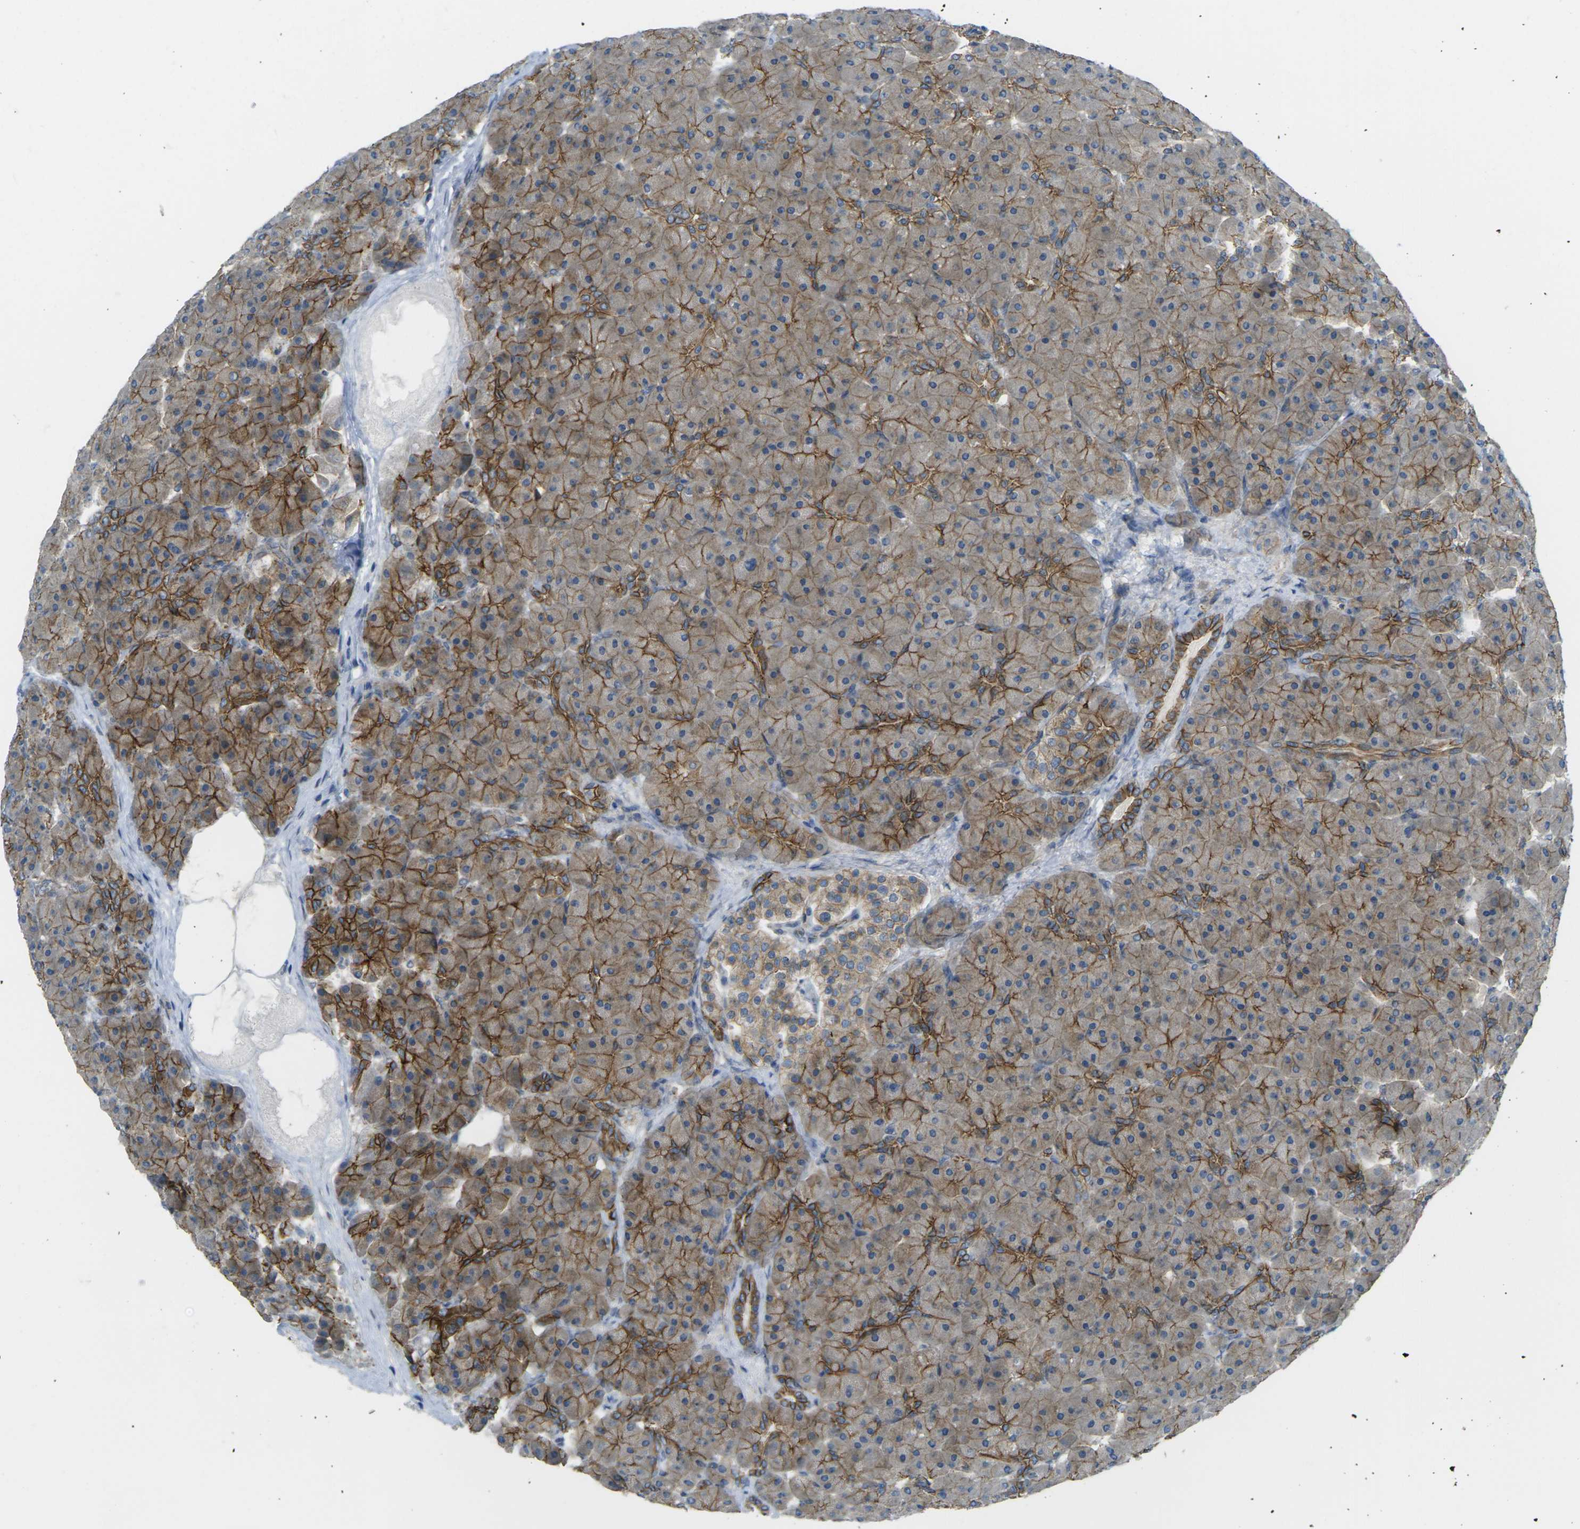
{"staining": {"intensity": "moderate", "quantity": ">75%", "location": "cytoplasmic/membranous"}, "tissue": "pancreas", "cell_type": "Exocrine glandular cells", "image_type": "normal", "snomed": [{"axis": "morphology", "description": "Normal tissue, NOS"}, {"axis": "topography", "description": "Pancreas"}], "caption": "A medium amount of moderate cytoplasmic/membranous expression is appreciated in approximately >75% of exocrine glandular cells in unremarkable pancreas. The protein of interest is stained brown, and the nuclei are stained in blue (DAB (3,3'-diaminobenzidine) IHC with brightfield microscopy, high magnification).", "gene": "RHBDD1", "patient": {"sex": "male", "age": 66}}